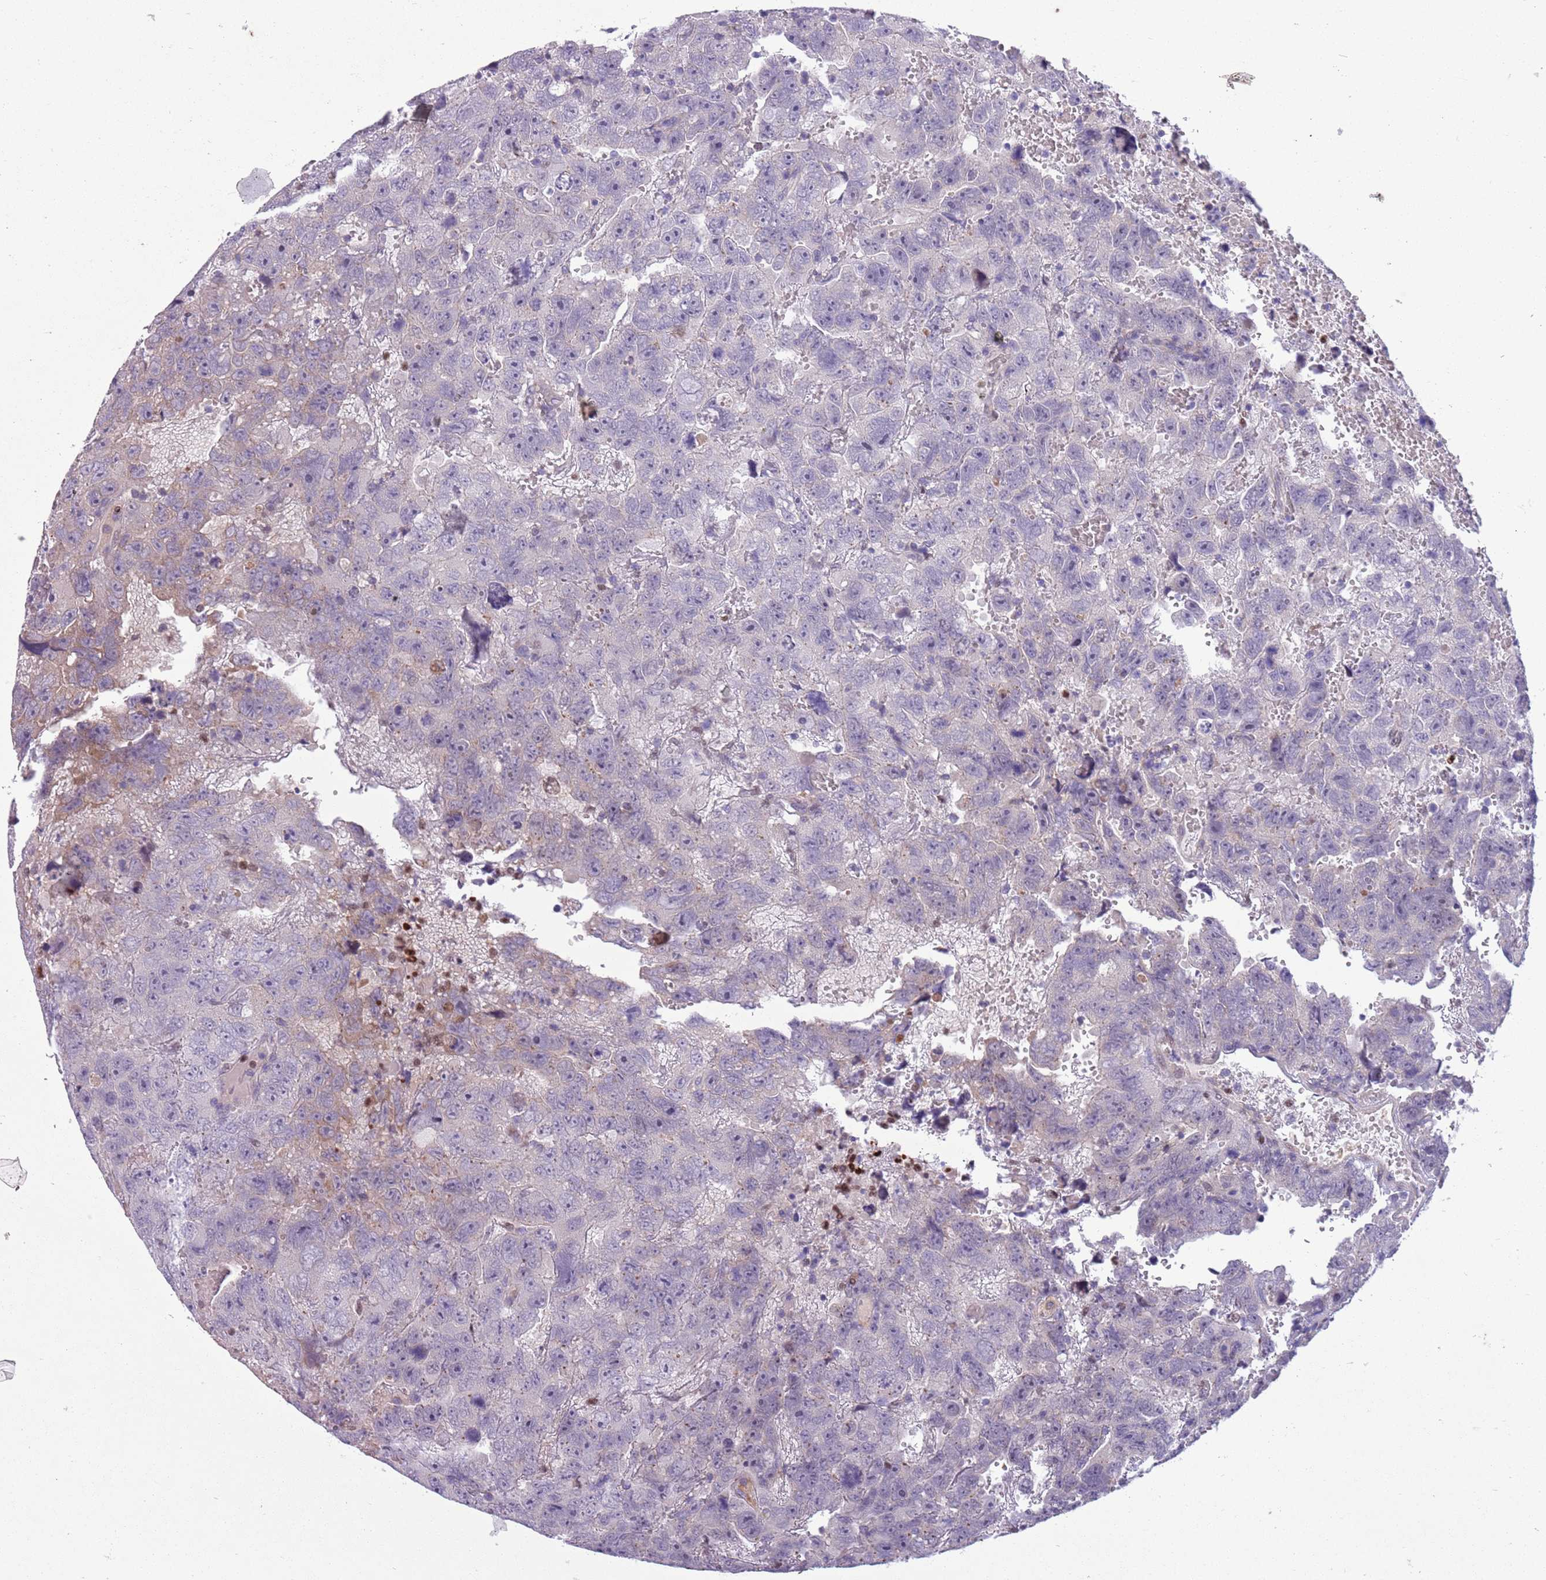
{"staining": {"intensity": "negative", "quantity": "none", "location": "none"}, "tissue": "testis cancer", "cell_type": "Tumor cells", "image_type": "cancer", "snomed": [{"axis": "morphology", "description": "Carcinoma, Embryonal, NOS"}, {"axis": "topography", "description": "Testis"}], "caption": "Immunohistochemistry (IHC) image of human testis embryonal carcinoma stained for a protein (brown), which exhibits no positivity in tumor cells.", "gene": "ADCY7", "patient": {"sex": "male", "age": 45}}